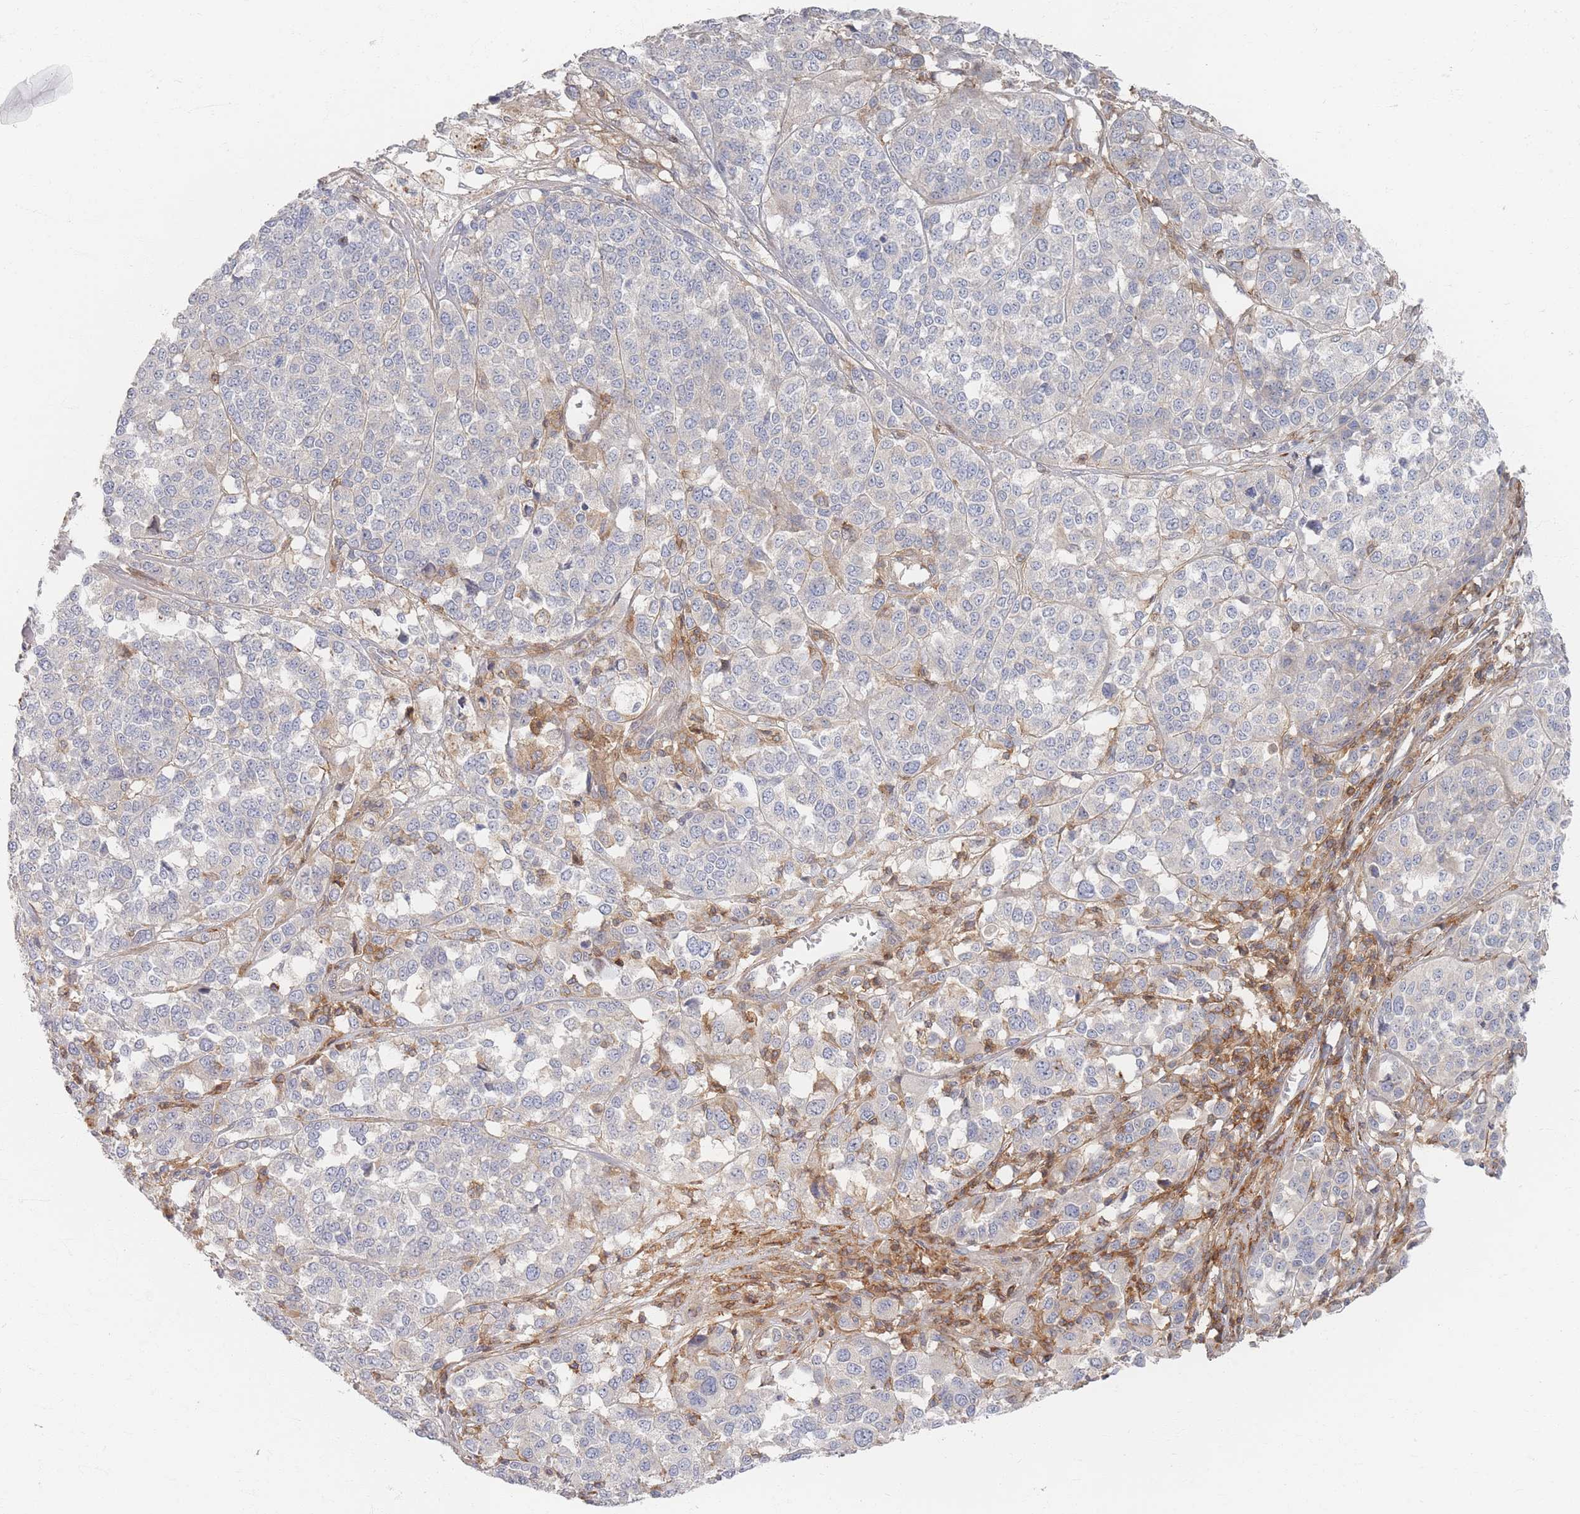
{"staining": {"intensity": "negative", "quantity": "none", "location": "none"}, "tissue": "melanoma", "cell_type": "Tumor cells", "image_type": "cancer", "snomed": [{"axis": "morphology", "description": "Malignant melanoma, Metastatic site"}, {"axis": "topography", "description": "Lymph node"}], "caption": "Immunohistochemistry (IHC) histopathology image of human melanoma stained for a protein (brown), which demonstrates no staining in tumor cells.", "gene": "ZNF852", "patient": {"sex": "male", "age": 44}}